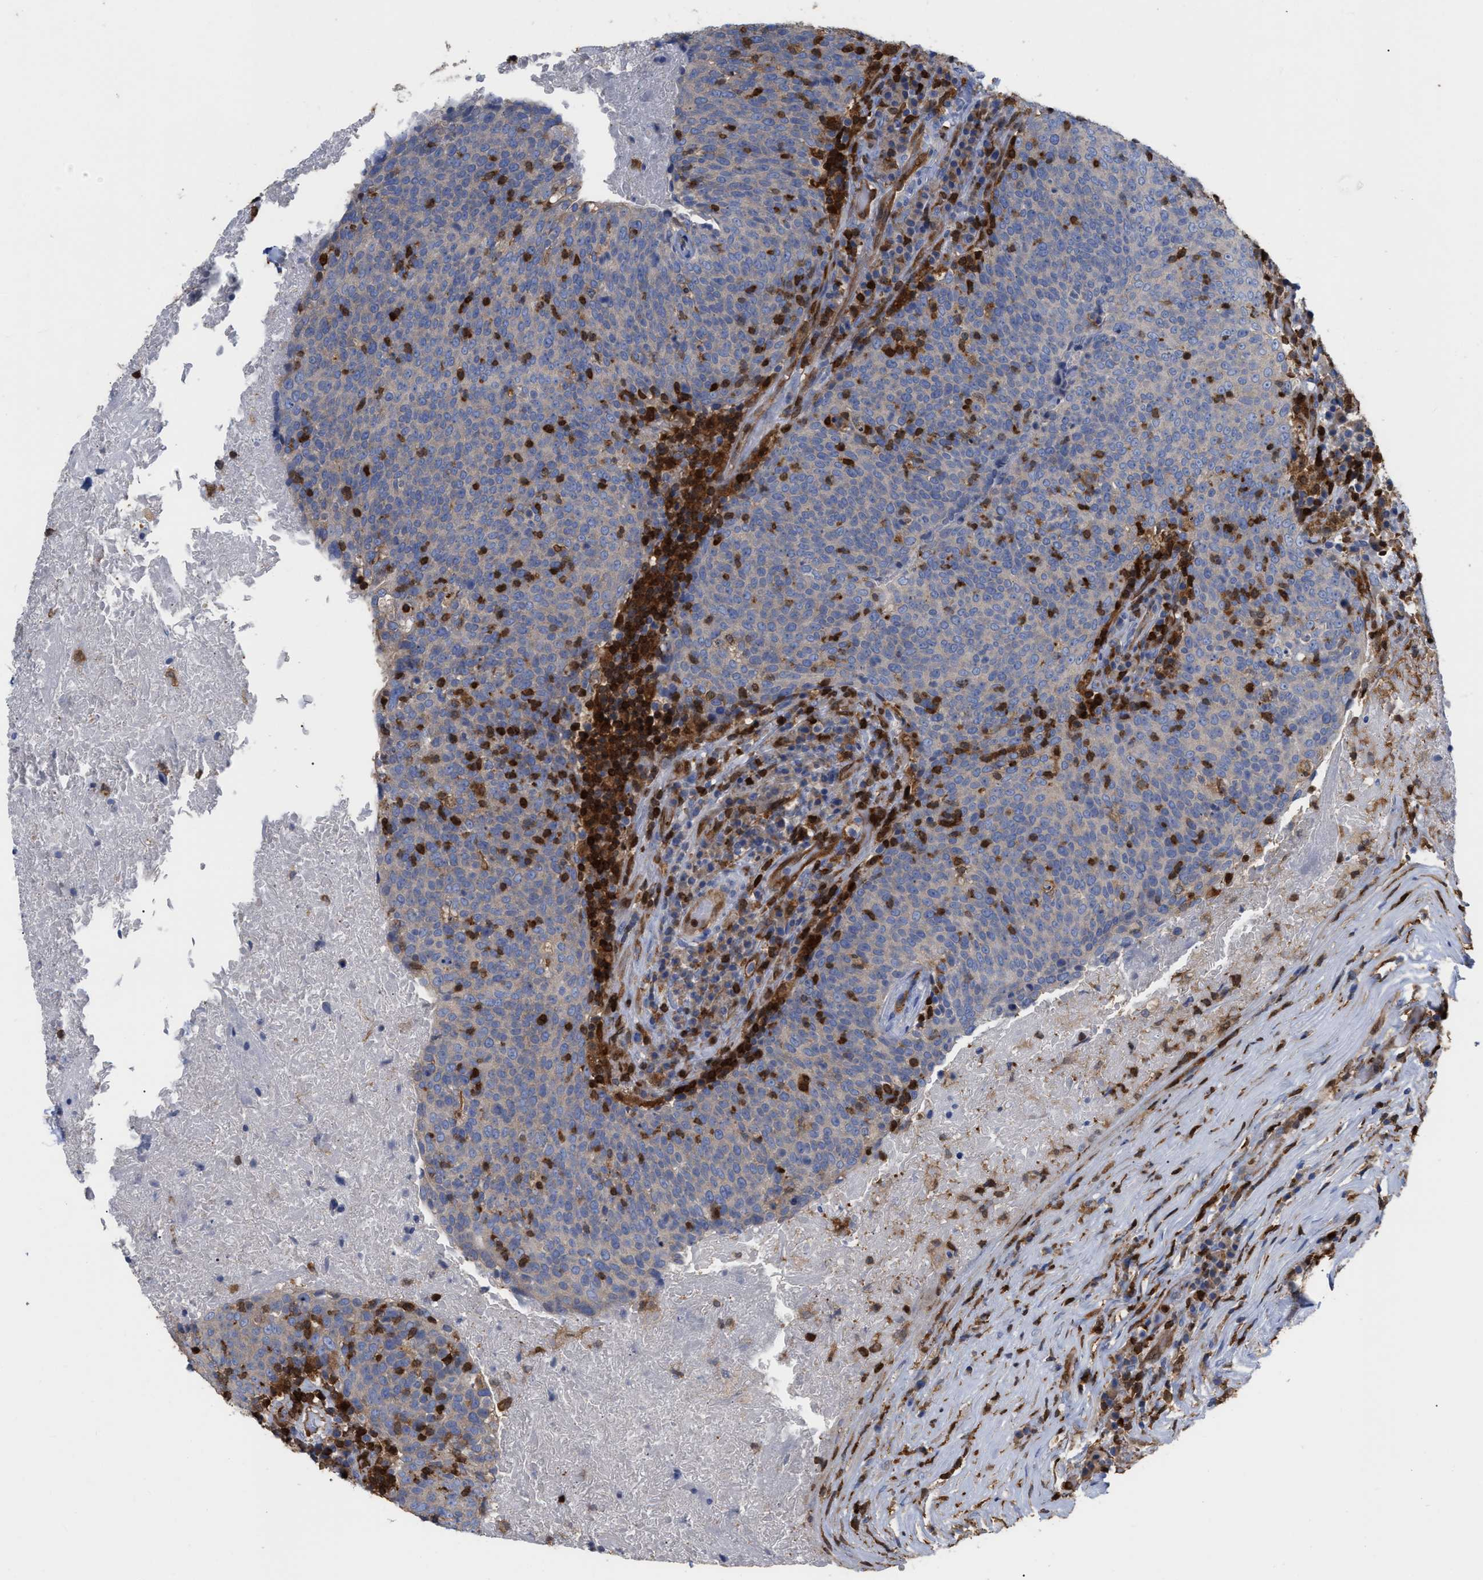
{"staining": {"intensity": "weak", "quantity": "<25%", "location": "cytoplasmic/membranous"}, "tissue": "head and neck cancer", "cell_type": "Tumor cells", "image_type": "cancer", "snomed": [{"axis": "morphology", "description": "Squamous cell carcinoma, NOS"}, {"axis": "morphology", "description": "Squamous cell carcinoma, metastatic, NOS"}, {"axis": "topography", "description": "Lymph node"}, {"axis": "topography", "description": "Head-Neck"}], "caption": "The image reveals no staining of tumor cells in head and neck metastatic squamous cell carcinoma.", "gene": "GIMAP4", "patient": {"sex": "male", "age": 62}}